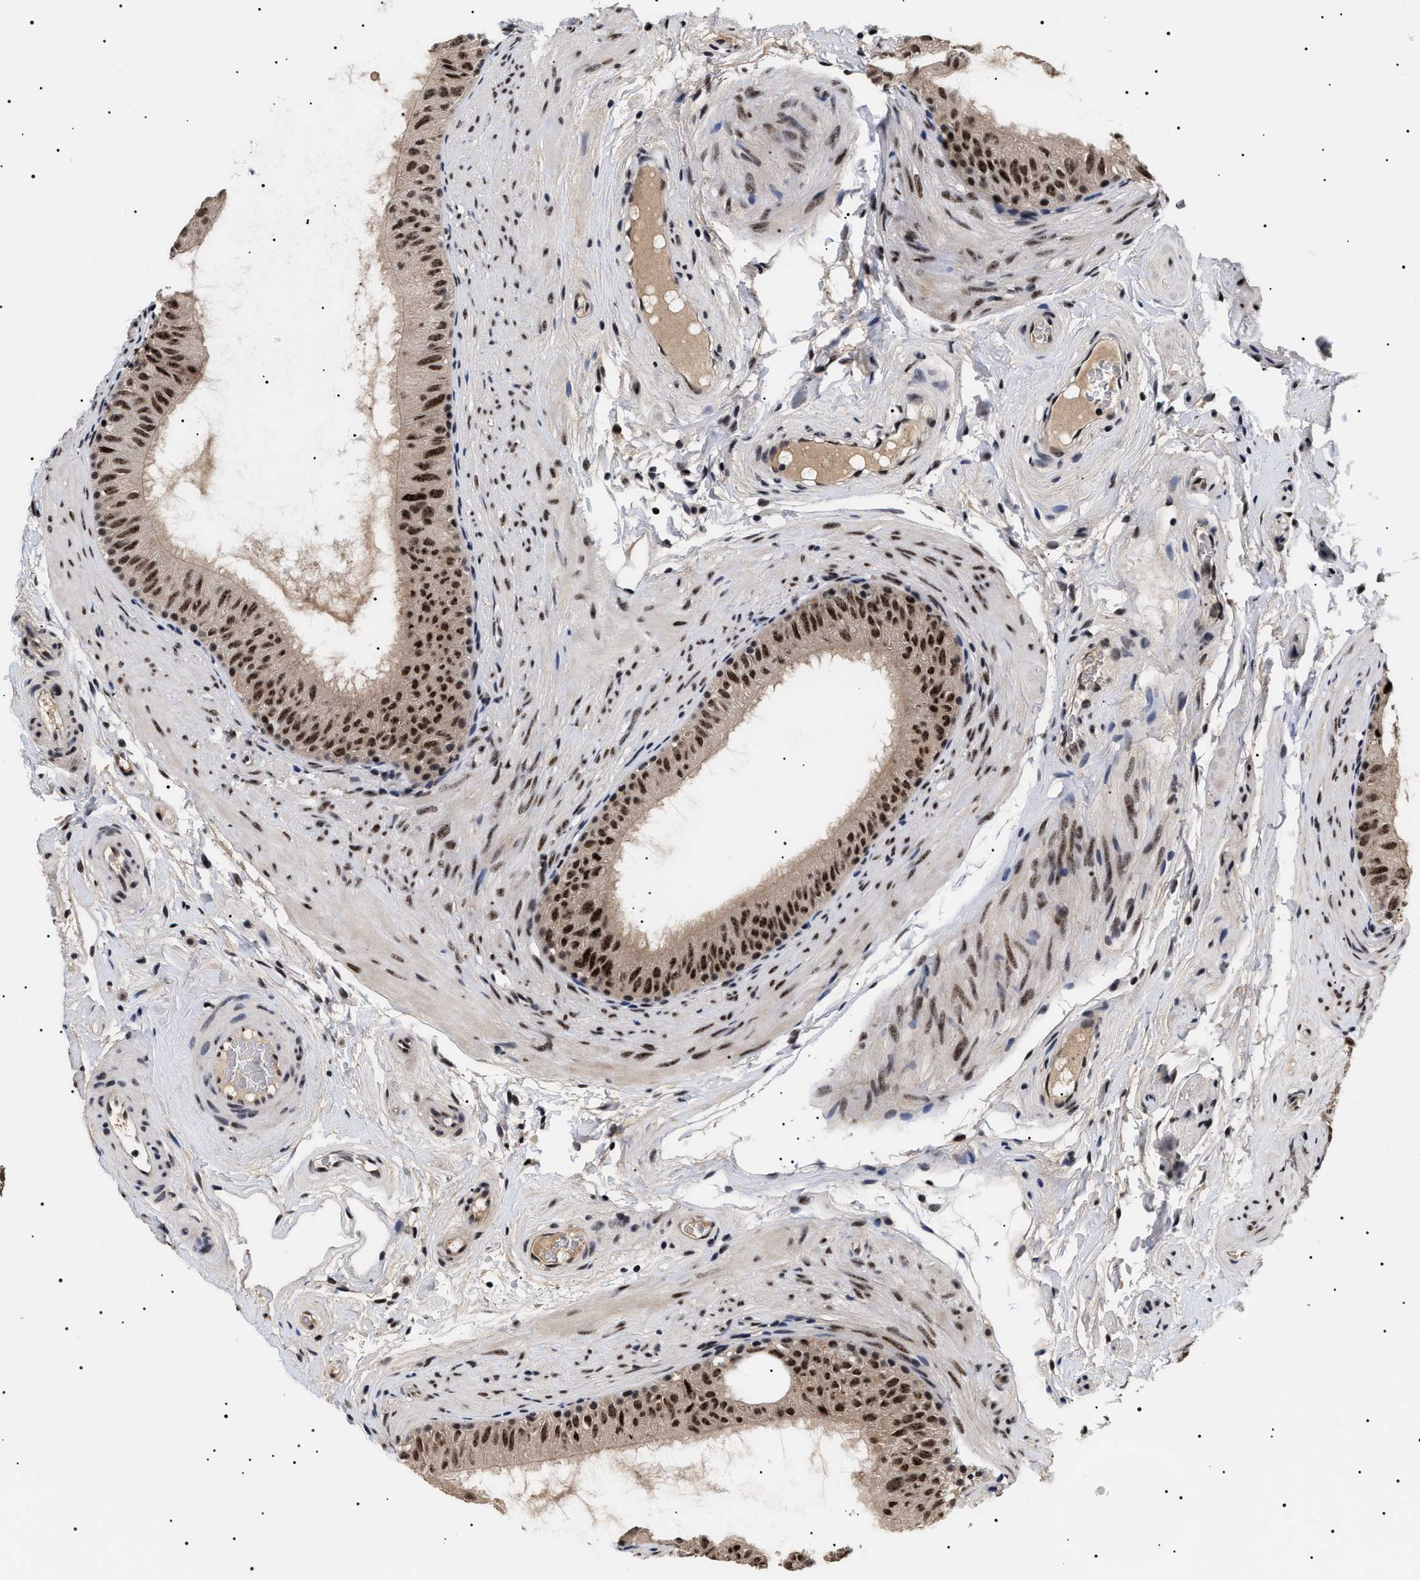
{"staining": {"intensity": "strong", "quantity": ">75%", "location": "nuclear"}, "tissue": "epididymis", "cell_type": "Glandular cells", "image_type": "normal", "snomed": [{"axis": "morphology", "description": "Normal tissue, NOS"}, {"axis": "topography", "description": "Epididymis"}], "caption": "IHC micrograph of benign epididymis: human epididymis stained using immunohistochemistry (IHC) reveals high levels of strong protein expression localized specifically in the nuclear of glandular cells, appearing as a nuclear brown color.", "gene": "CAAP1", "patient": {"sex": "male", "age": 34}}